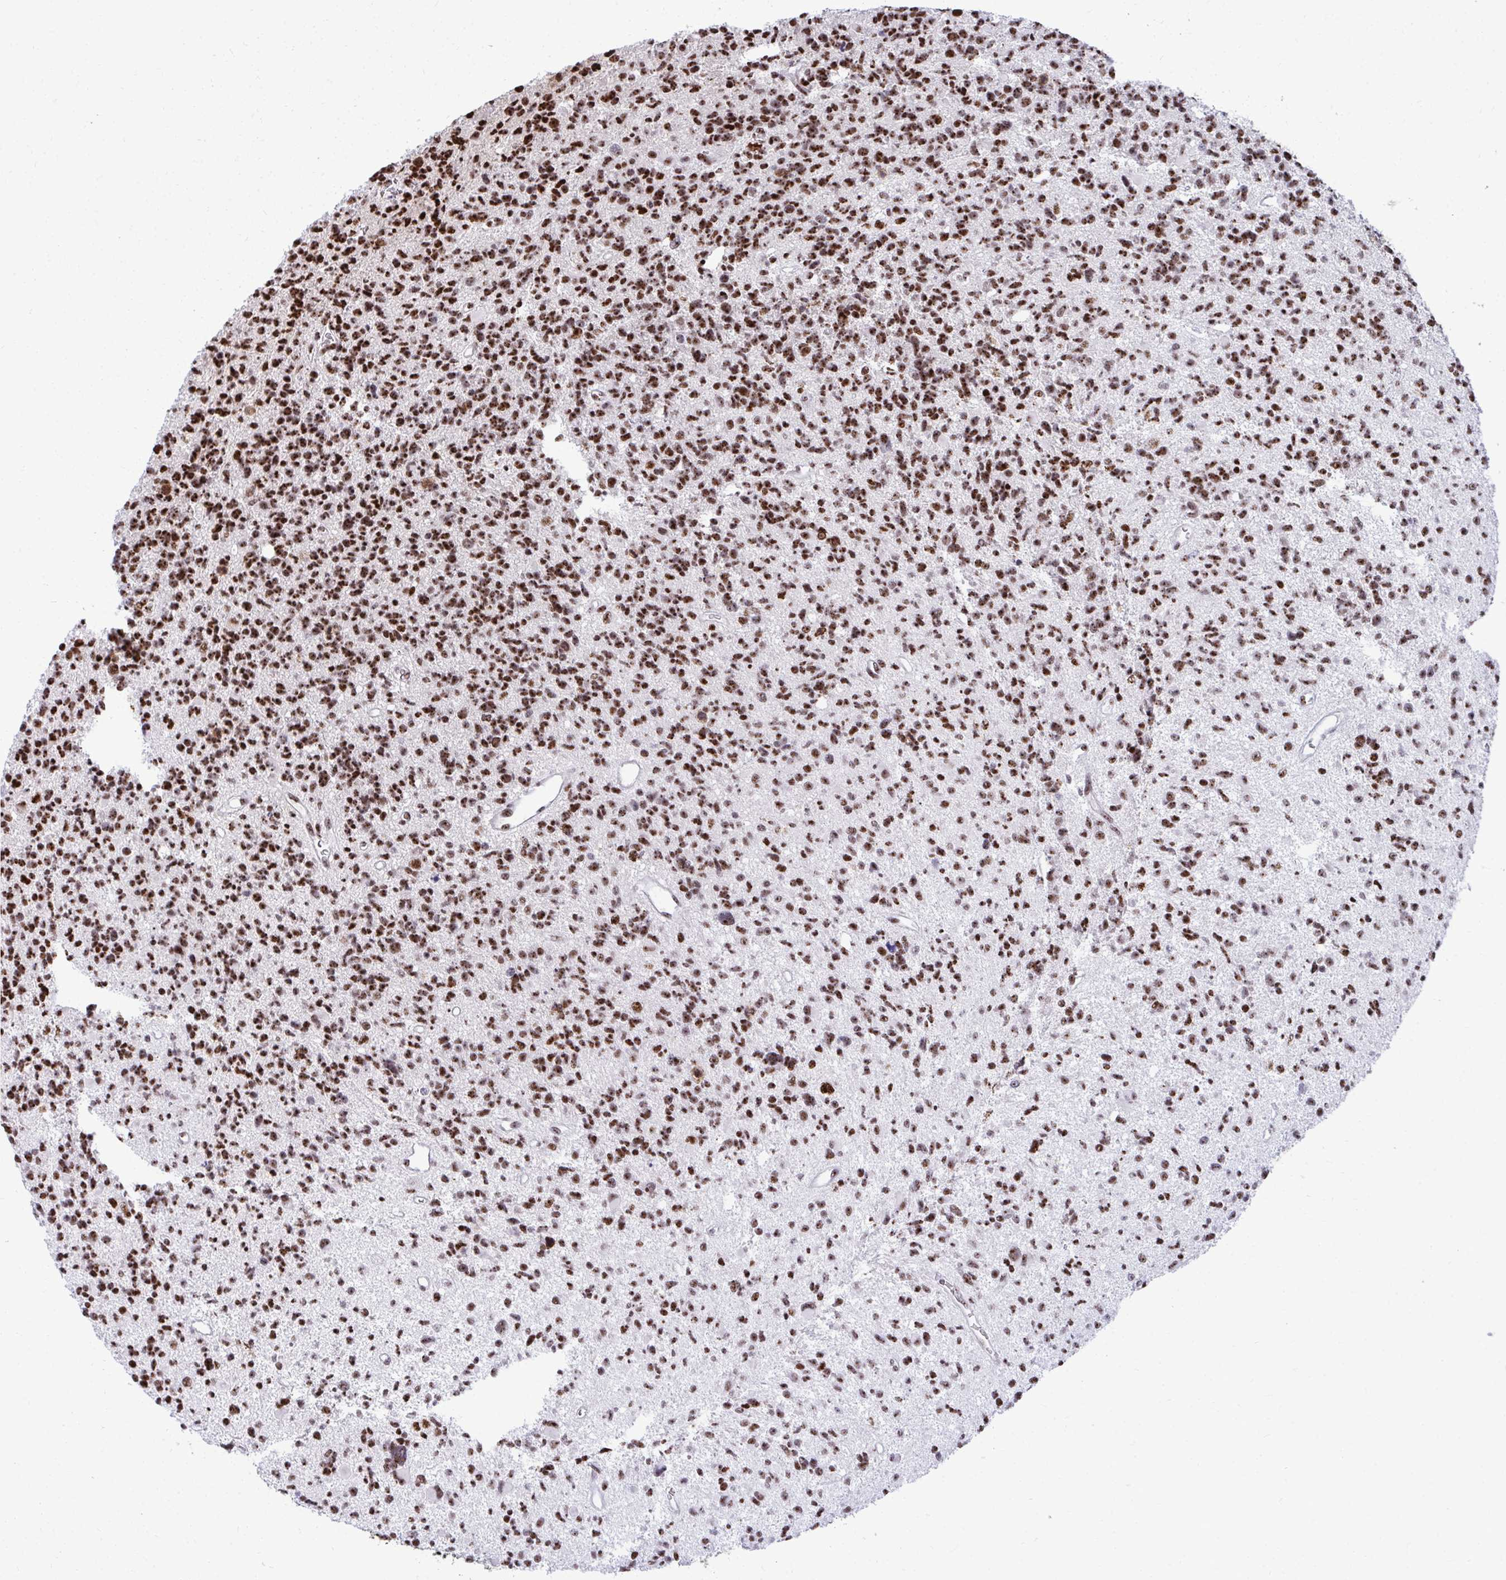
{"staining": {"intensity": "strong", "quantity": ">75%", "location": "nuclear"}, "tissue": "glioma", "cell_type": "Tumor cells", "image_type": "cancer", "snomed": [{"axis": "morphology", "description": "Glioma, malignant, High grade"}, {"axis": "topography", "description": "Brain"}], "caption": "Human malignant glioma (high-grade) stained with a protein marker reveals strong staining in tumor cells.", "gene": "PELP1", "patient": {"sex": "male", "age": 29}}